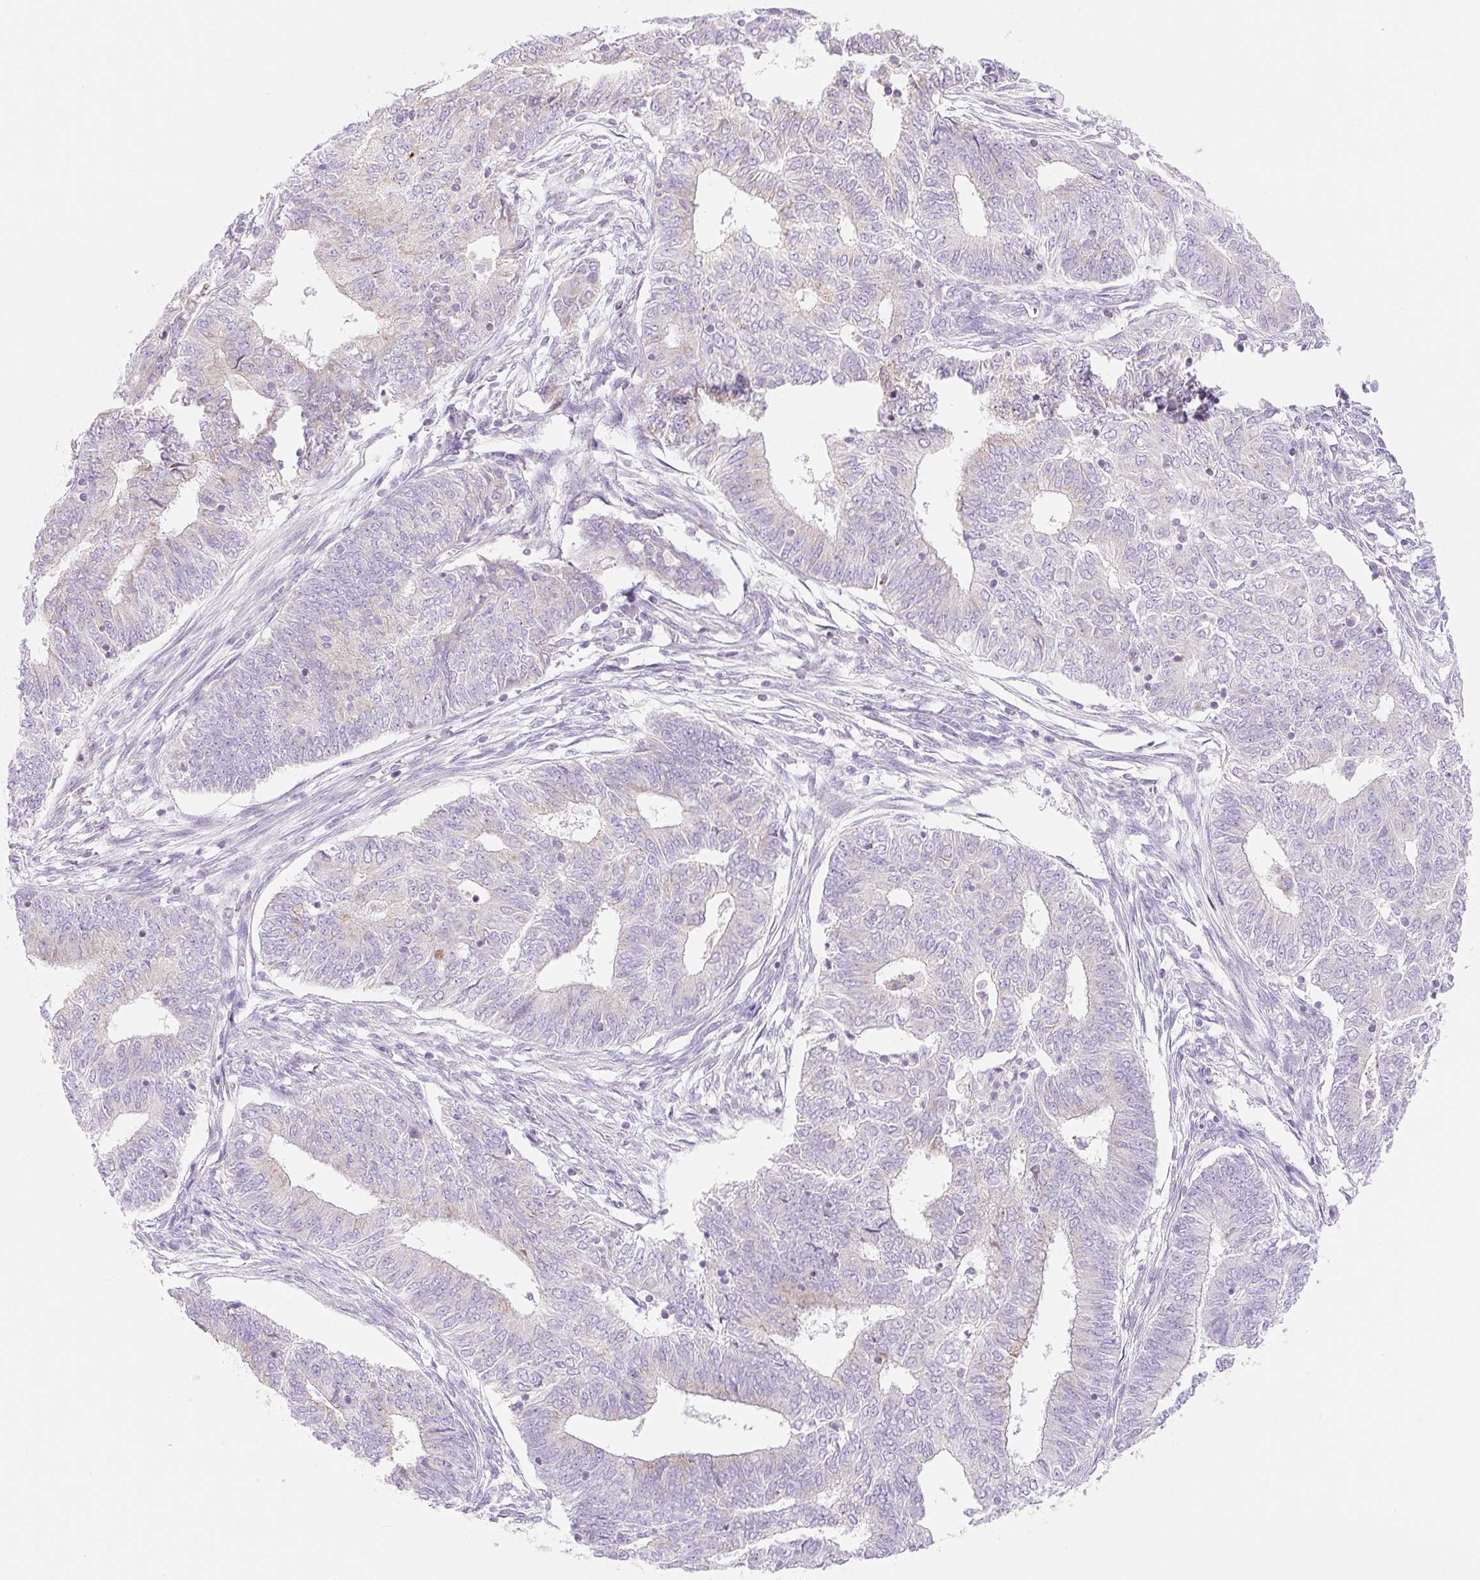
{"staining": {"intensity": "weak", "quantity": "<25%", "location": "cytoplasmic/membranous"}, "tissue": "endometrial cancer", "cell_type": "Tumor cells", "image_type": "cancer", "snomed": [{"axis": "morphology", "description": "Adenocarcinoma, NOS"}, {"axis": "topography", "description": "Endometrium"}], "caption": "Protein analysis of adenocarcinoma (endometrial) displays no significant expression in tumor cells.", "gene": "FOCAD", "patient": {"sex": "female", "age": 62}}